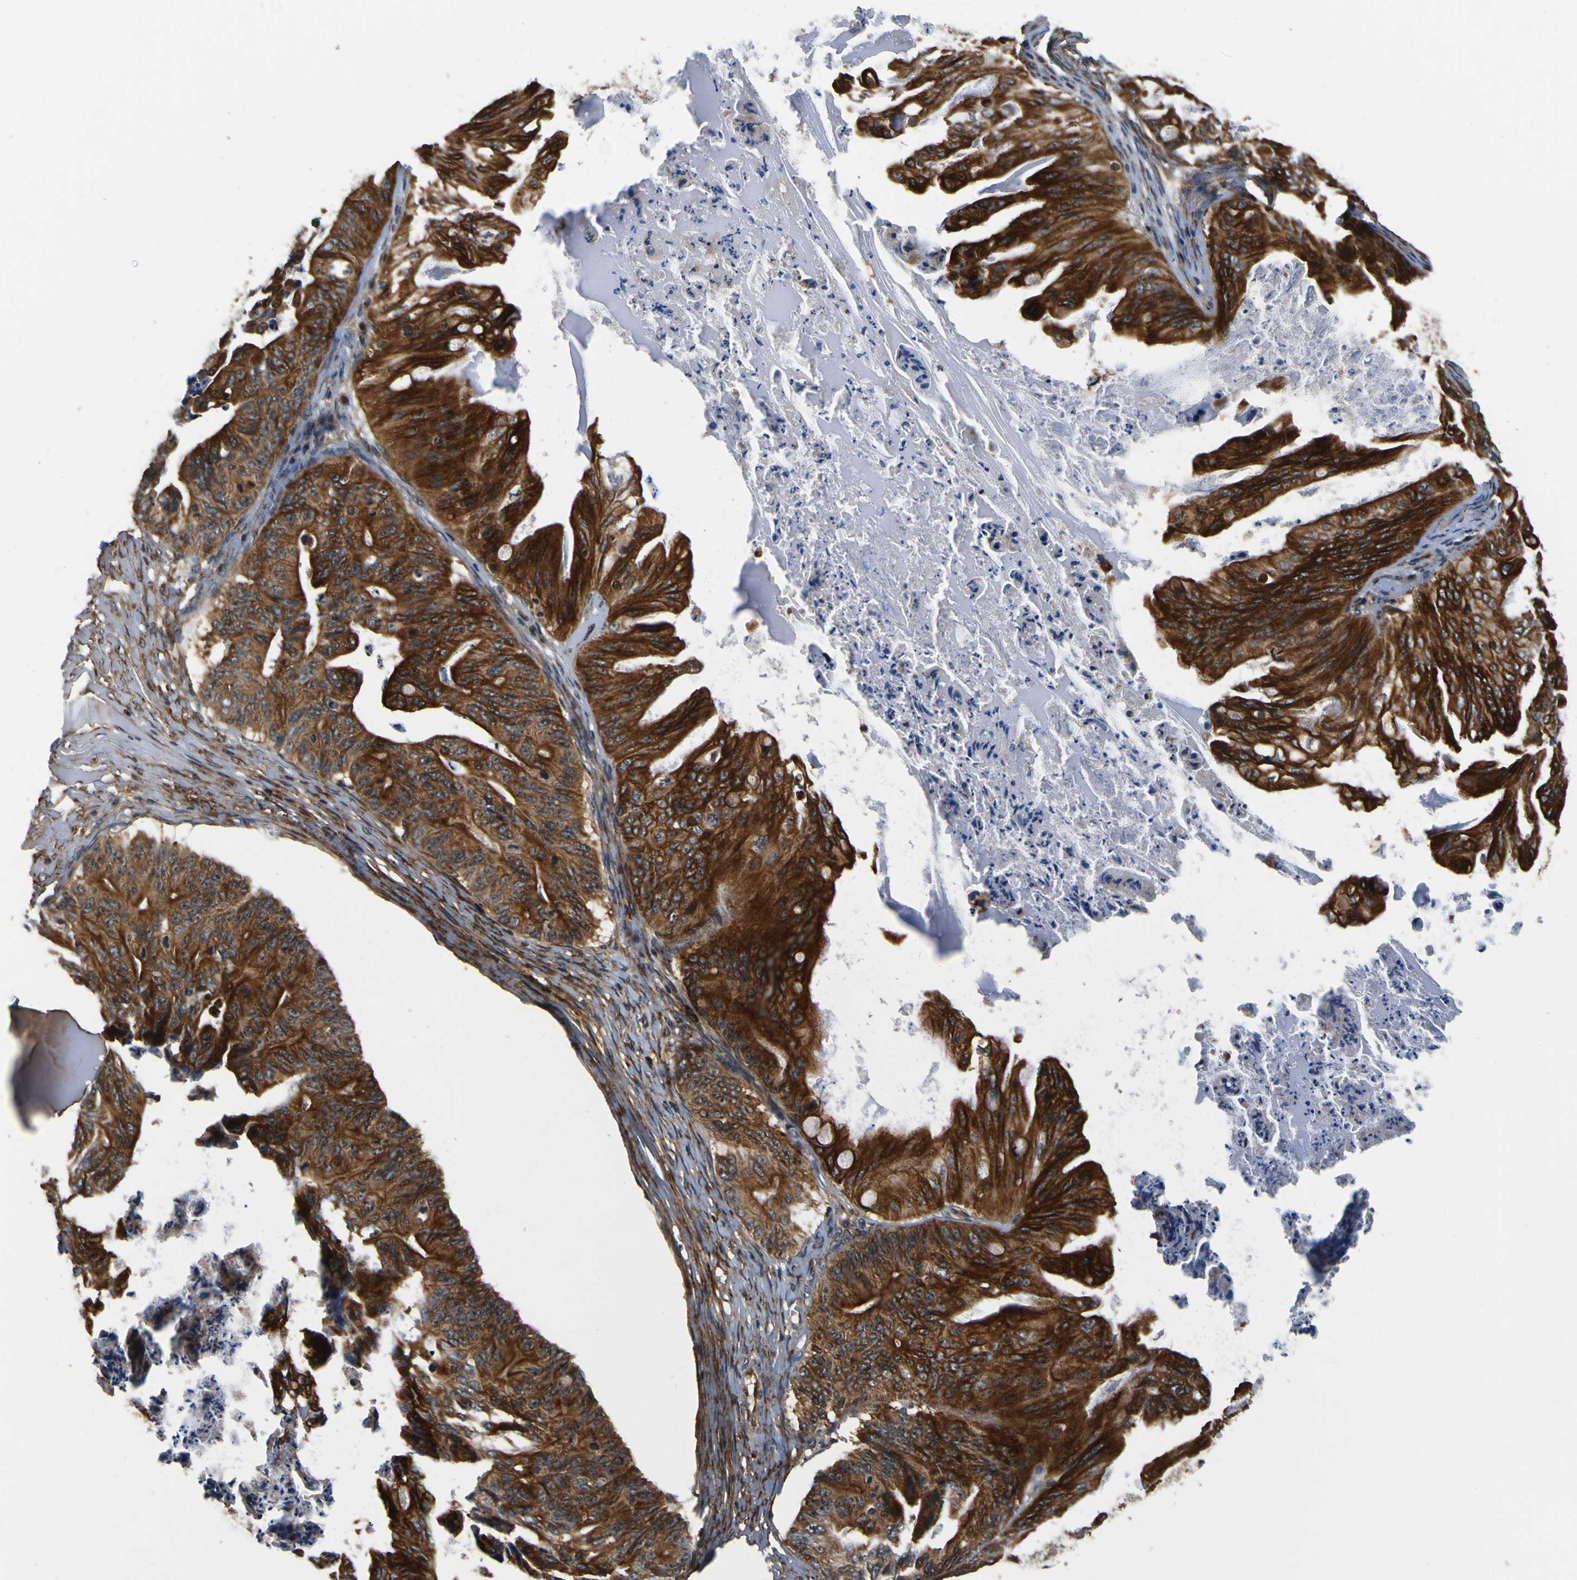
{"staining": {"intensity": "strong", "quantity": ">75%", "location": "cytoplasmic/membranous,nuclear"}, "tissue": "ovarian cancer", "cell_type": "Tumor cells", "image_type": "cancer", "snomed": [{"axis": "morphology", "description": "Cystadenocarcinoma, mucinous, NOS"}, {"axis": "topography", "description": "Ovary"}], "caption": "Ovarian mucinous cystadenocarcinoma stained for a protein exhibits strong cytoplasmic/membranous and nuclear positivity in tumor cells. (DAB (3,3'-diaminobenzidine) IHC, brown staining for protein, blue staining for nuclei).", "gene": "LRP4", "patient": {"sex": "female", "age": 37}}